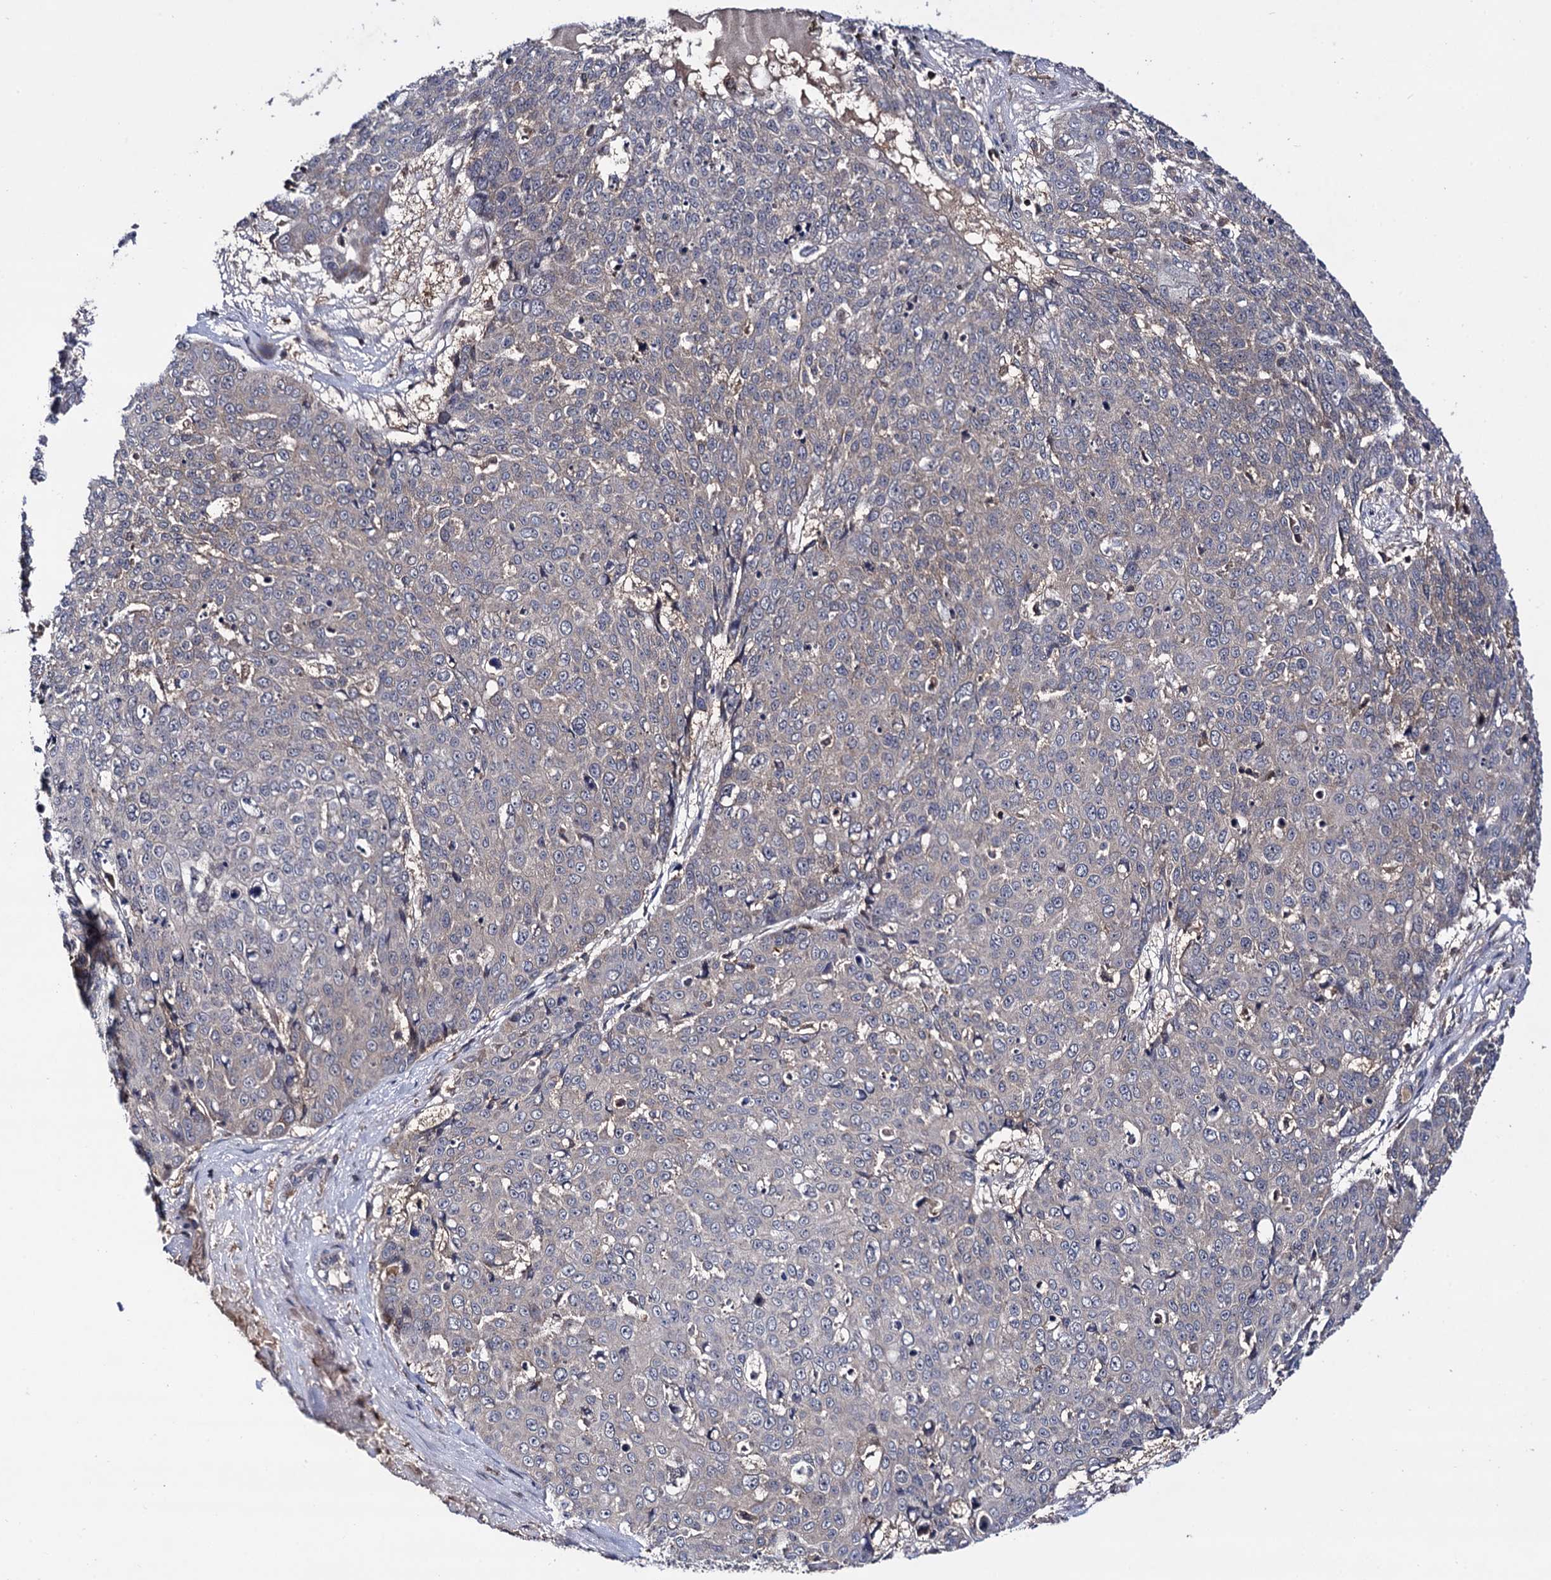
{"staining": {"intensity": "weak", "quantity": "<25%", "location": "cytoplasmic/membranous"}, "tissue": "skin cancer", "cell_type": "Tumor cells", "image_type": "cancer", "snomed": [{"axis": "morphology", "description": "Squamous cell carcinoma, NOS"}, {"axis": "topography", "description": "Skin"}], "caption": "An image of squamous cell carcinoma (skin) stained for a protein demonstrates no brown staining in tumor cells.", "gene": "MICAL2", "patient": {"sex": "male", "age": 71}}